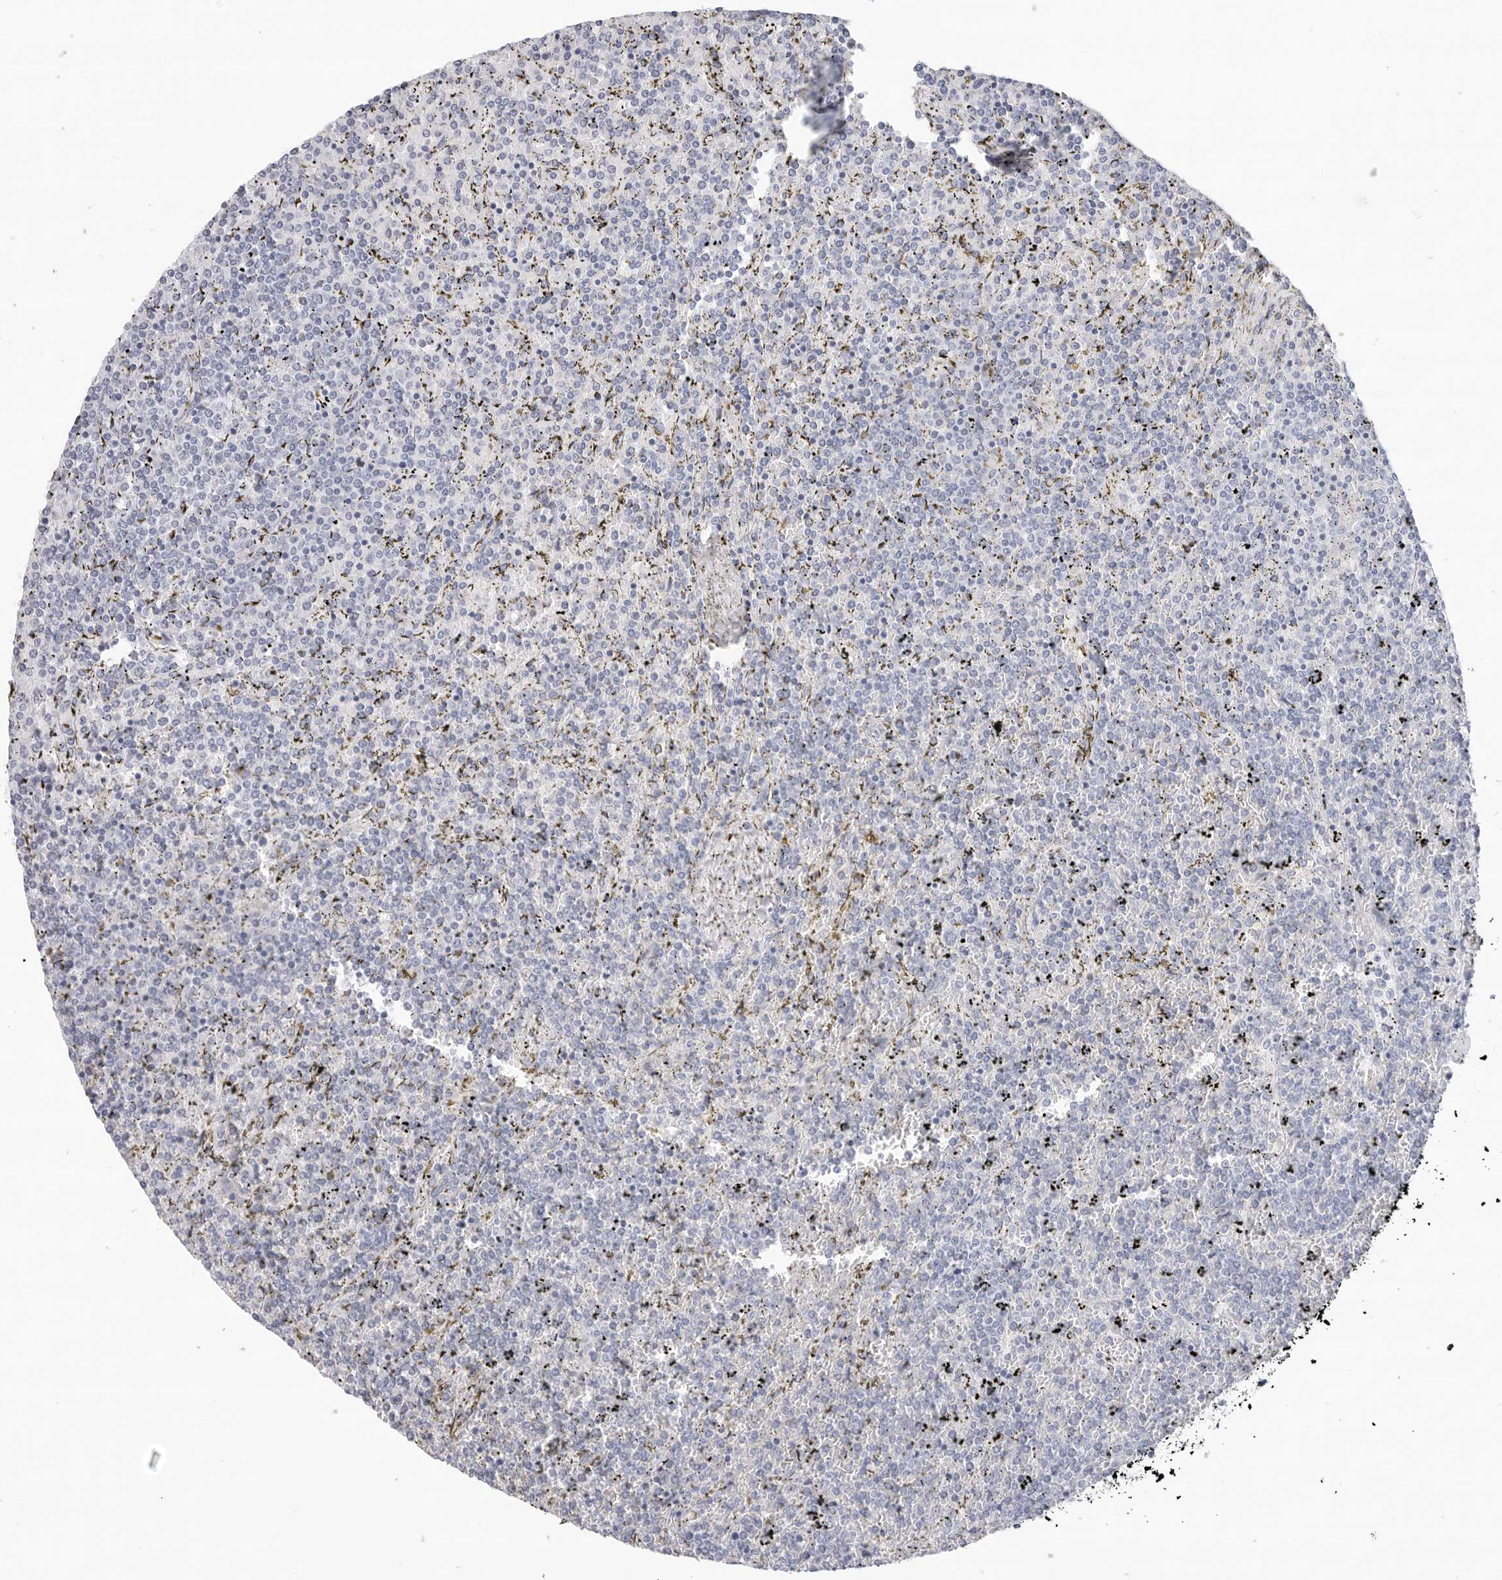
{"staining": {"intensity": "negative", "quantity": "none", "location": "none"}, "tissue": "lymphoma", "cell_type": "Tumor cells", "image_type": "cancer", "snomed": [{"axis": "morphology", "description": "Malignant lymphoma, non-Hodgkin's type, Low grade"}, {"axis": "topography", "description": "Spleen"}], "caption": "Immunohistochemistry image of lymphoma stained for a protein (brown), which demonstrates no positivity in tumor cells.", "gene": "SLC19A1", "patient": {"sex": "female", "age": 19}}